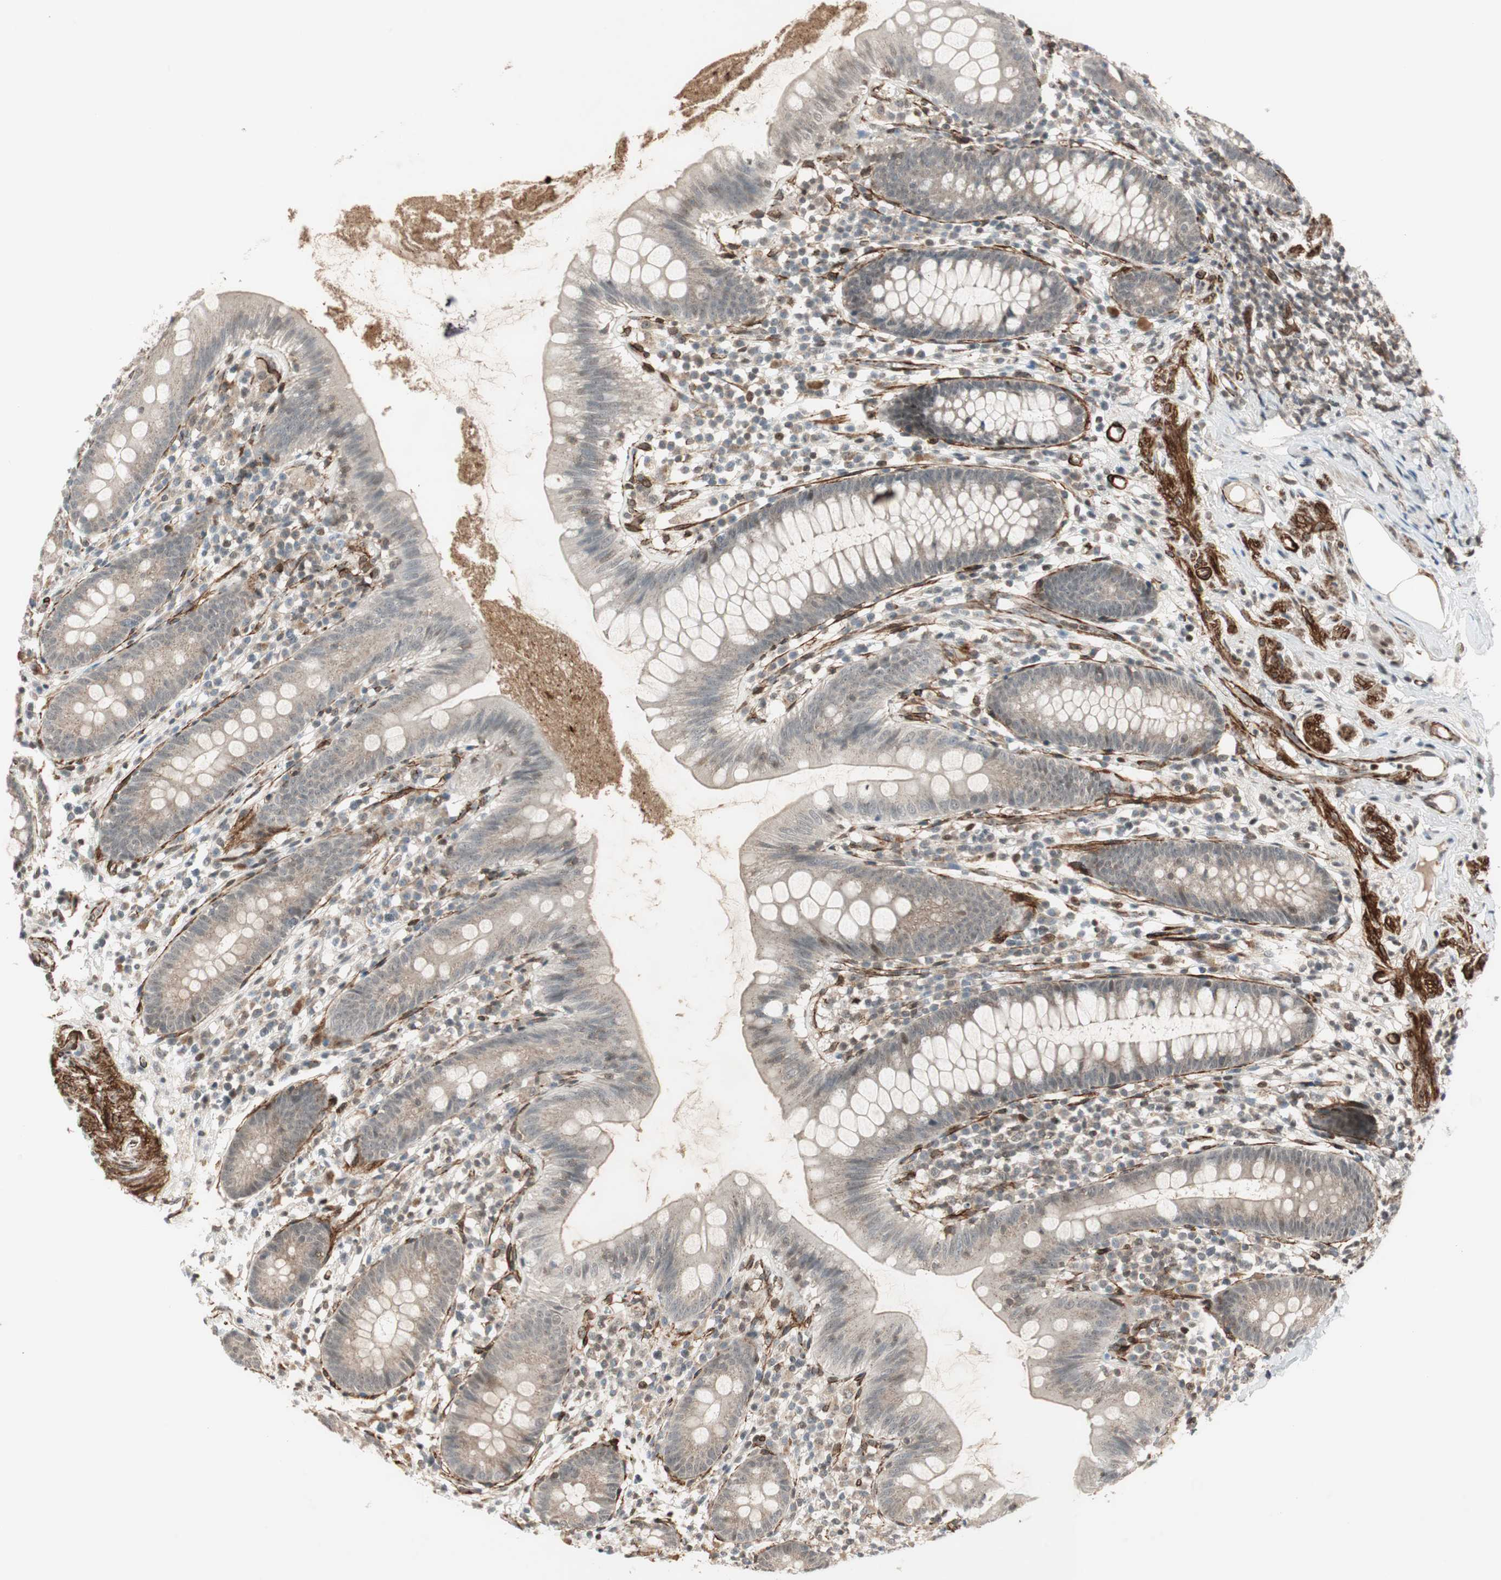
{"staining": {"intensity": "weak", "quantity": "25%-75%", "location": "cytoplasmic/membranous"}, "tissue": "appendix", "cell_type": "Glandular cells", "image_type": "normal", "snomed": [{"axis": "morphology", "description": "Normal tissue, NOS"}, {"axis": "topography", "description": "Appendix"}], "caption": "An IHC histopathology image of normal tissue is shown. Protein staining in brown shows weak cytoplasmic/membranous positivity in appendix within glandular cells. The staining is performed using DAB (3,3'-diaminobenzidine) brown chromogen to label protein expression. The nuclei are counter-stained blue using hematoxylin.", "gene": "CDK19", "patient": {"sex": "male", "age": 52}}